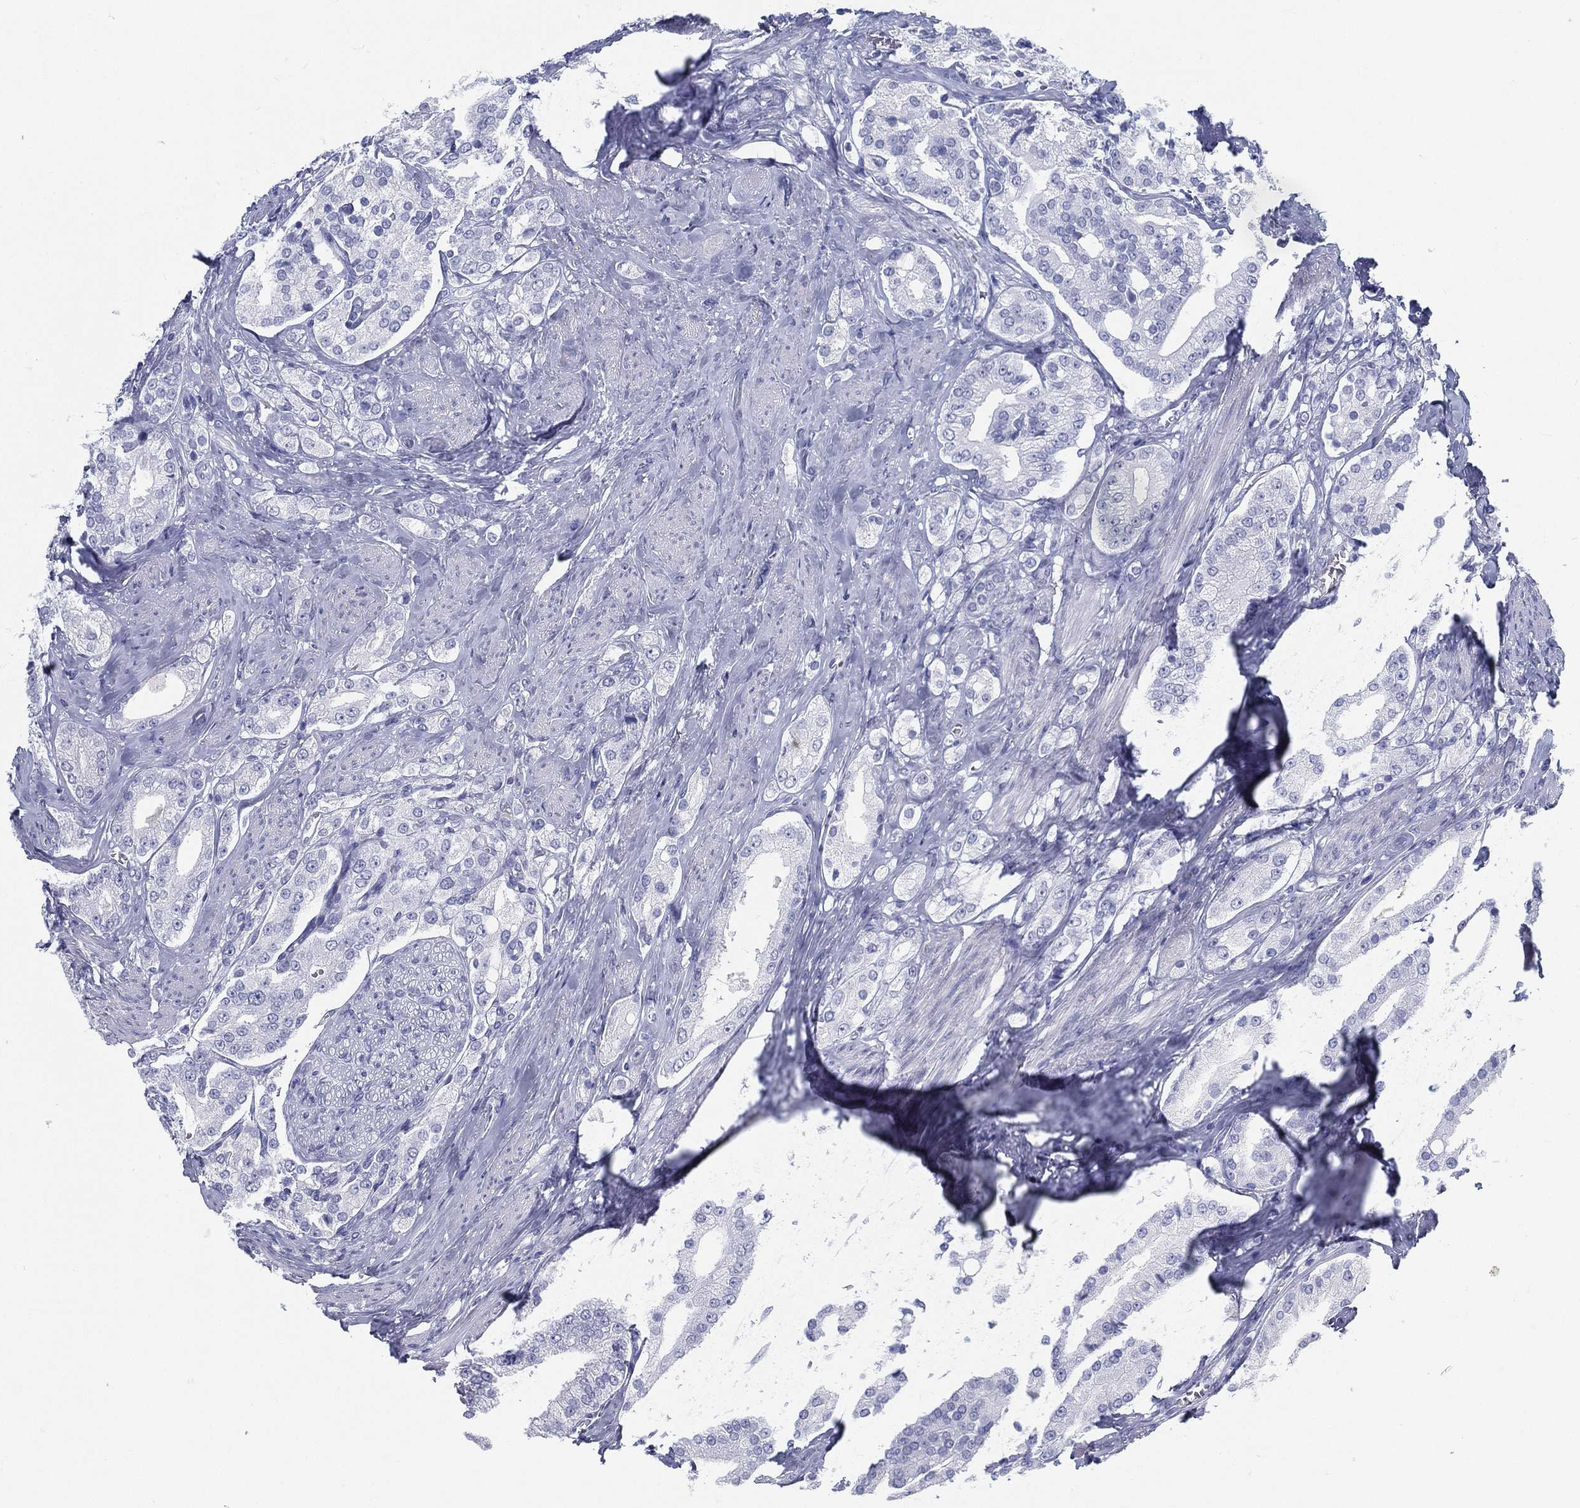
{"staining": {"intensity": "negative", "quantity": "none", "location": "none"}, "tissue": "prostate cancer", "cell_type": "Tumor cells", "image_type": "cancer", "snomed": [{"axis": "morphology", "description": "Adenocarcinoma, NOS"}, {"axis": "topography", "description": "Prostate and seminal vesicle, NOS"}, {"axis": "topography", "description": "Prostate"}], "caption": "An immunohistochemistry (IHC) histopathology image of prostate cancer (adenocarcinoma) is shown. There is no staining in tumor cells of prostate cancer (adenocarcinoma).", "gene": "ATP1B2", "patient": {"sex": "male", "age": 67}}